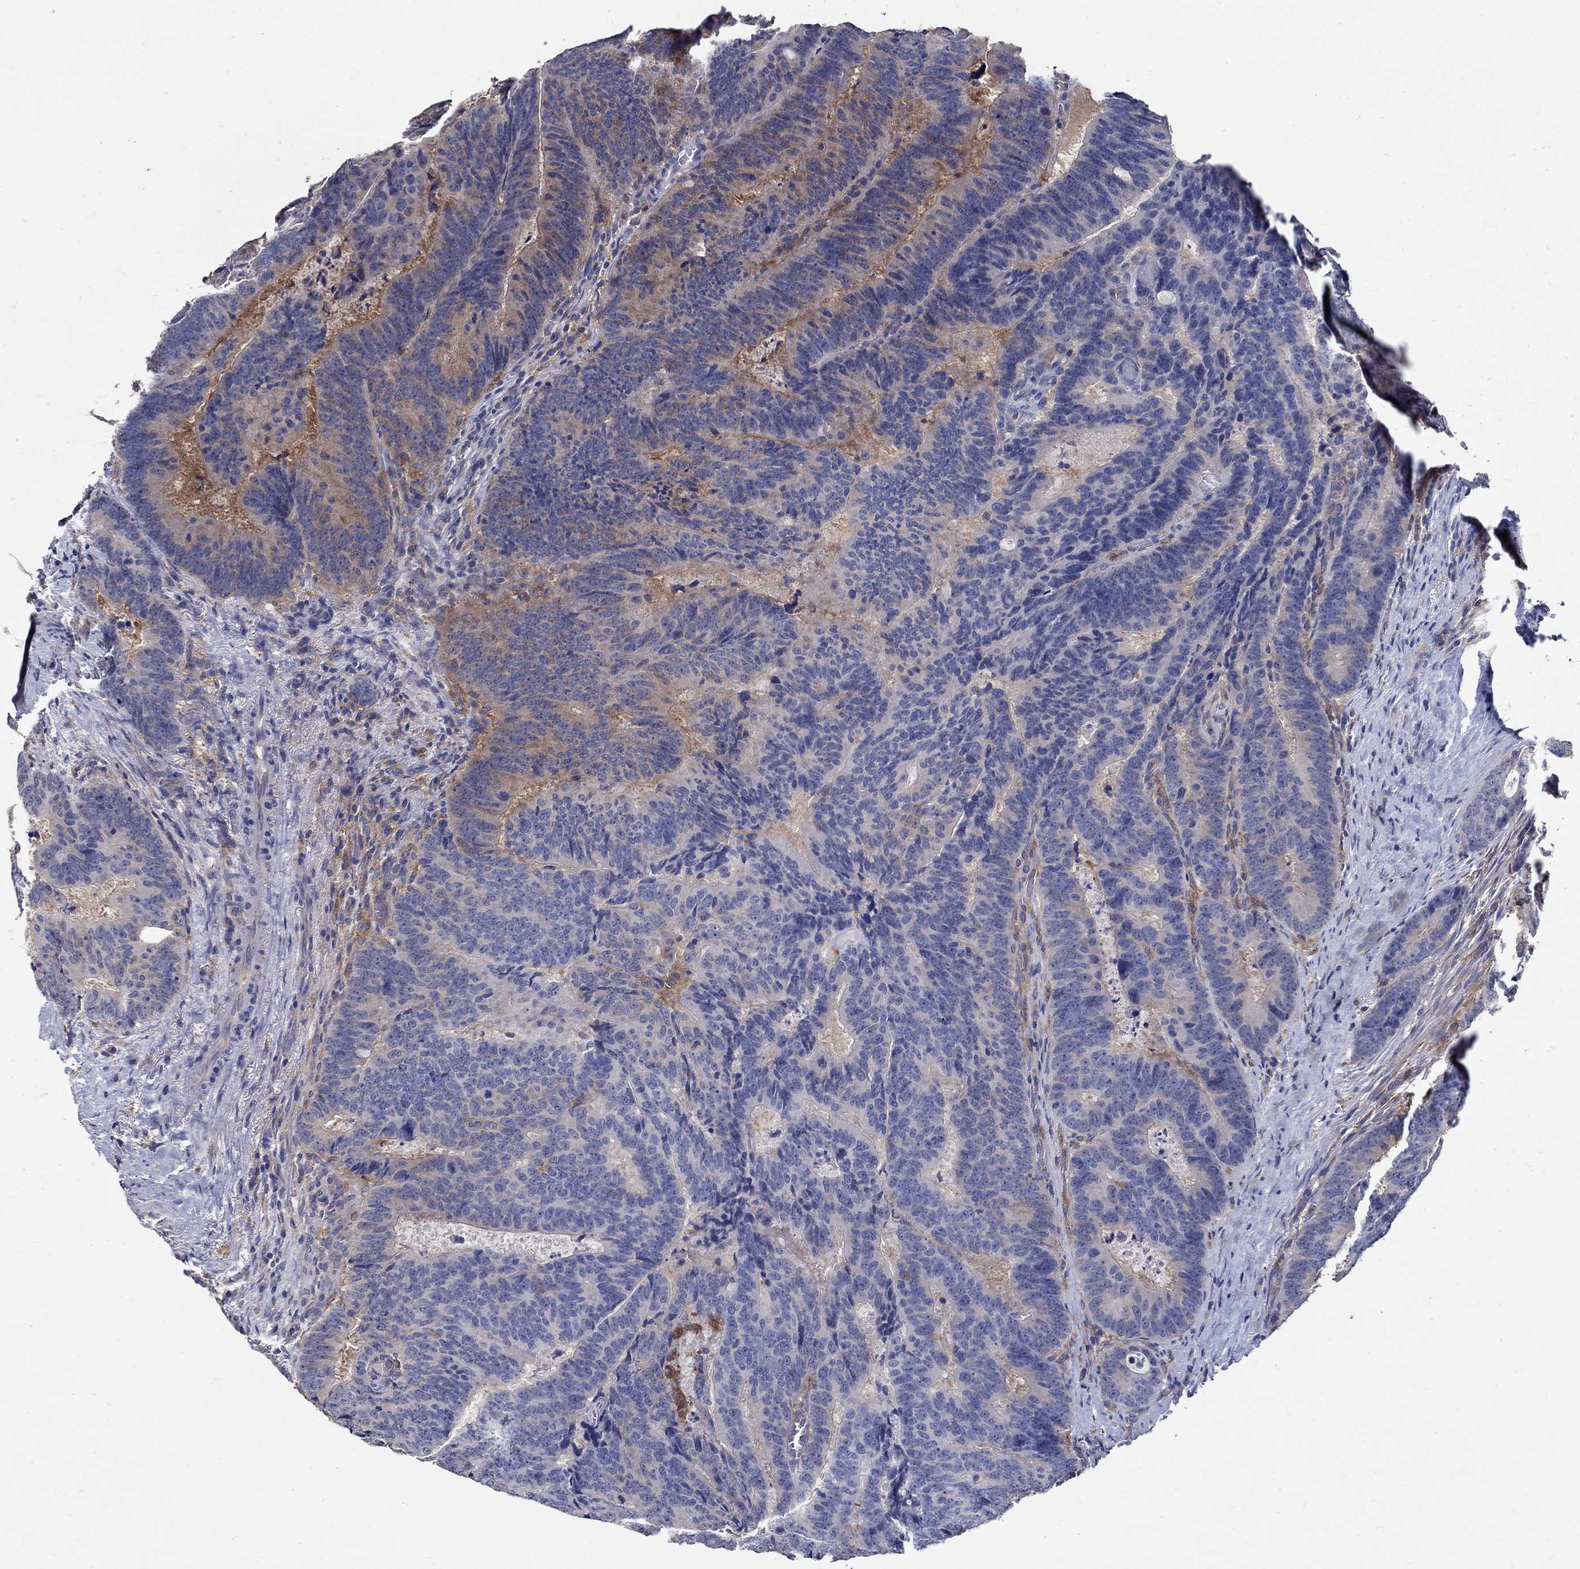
{"staining": {"intensity": "moderate", "quantity": "<25%", "location": "cytoplasmic/membranous"}, "tissue": "colorectal cancer", "cell_type": "Tumor cells", "image_type": "cancer", "snomed": [{"axis": "morphology", "description": "Adenocarcinoma, NOS"}, {"axis": "topography", "description": "Colon"}], "caption": "Protein staining displays moderate cytoplasmic/membranous expression in approximately <25% of tumor cells in colorectal adenocarcinoma.", "gene": "MTHFR", "patient": {"sex": "female", "age": 82}}